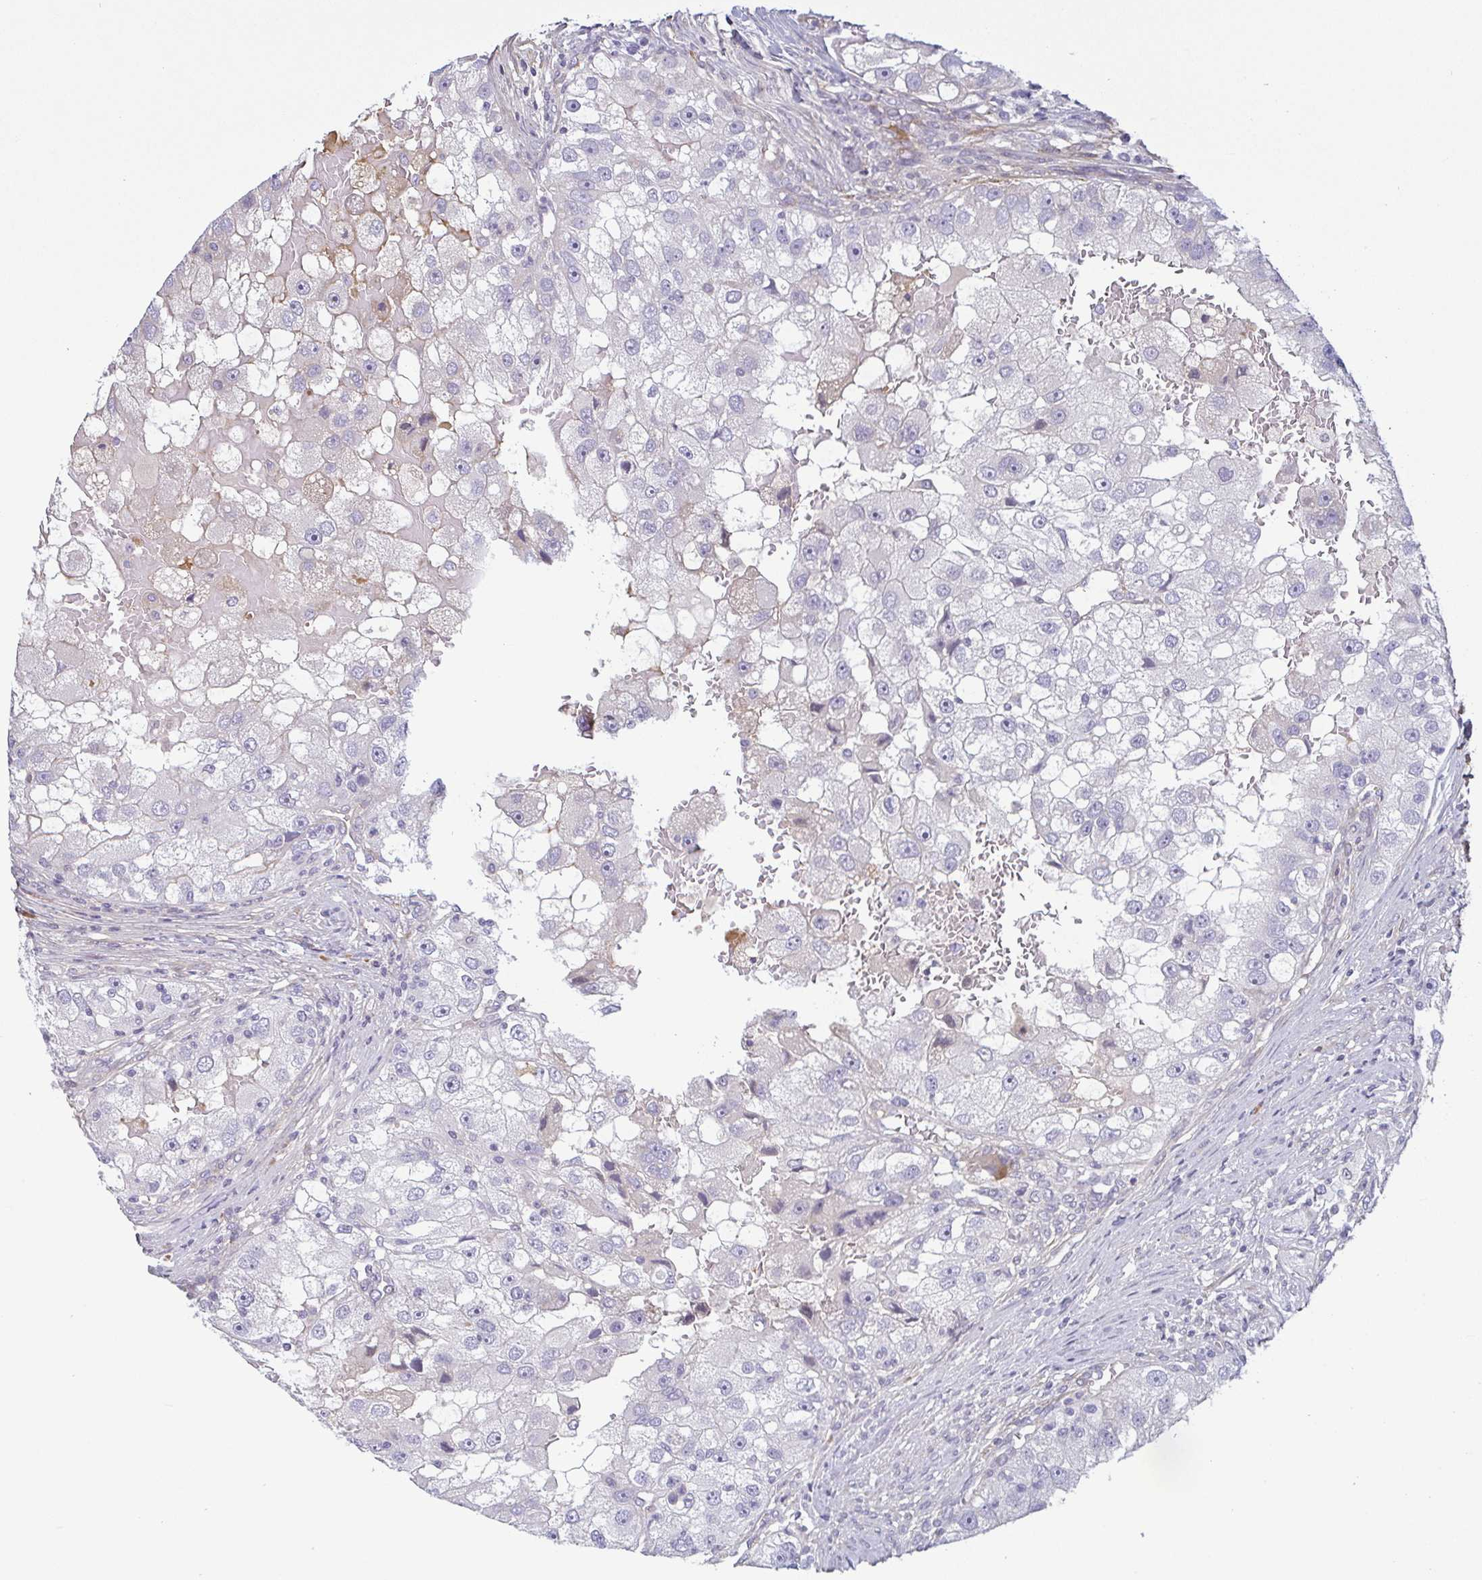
{"staining": {"intensity": "negative", "quantity": "none", "location": "none"}, "tissue": "renal cancer", "cell_type": "Tumor cells", "image_type": "cancer", "snomed": [{"axis": "morphology", "description": "Adenocarcinoma, NOS"}, {"axis": "topography", "description": "Kidney"}], "caption": "The immunohistochemistry histopathology image has no significant positivity in tumor cells of renal cancer tissue.", "gene": "ECM1", "patient": {"sex": "male", "age": 63}}